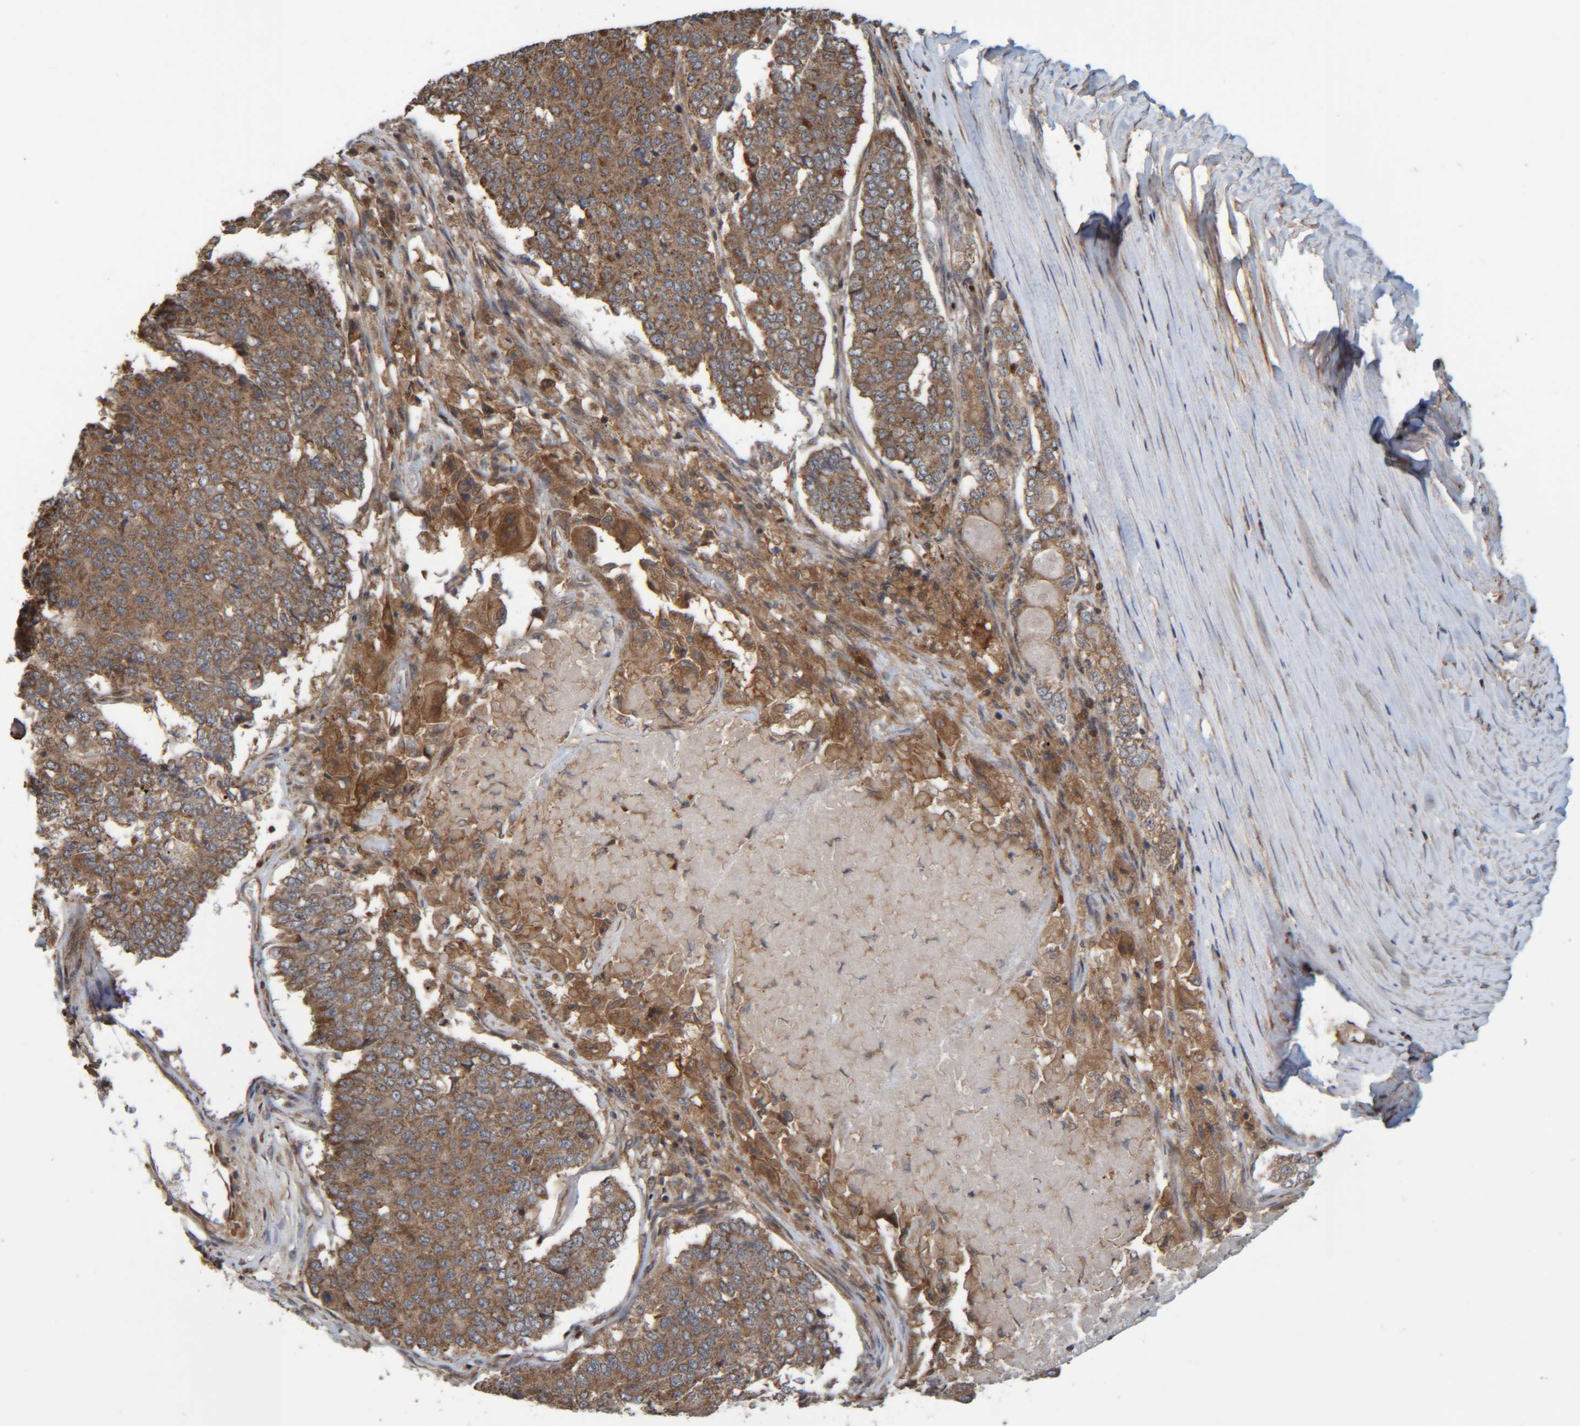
{"staining": {"intensity": "moderate", "quantity": ">75%", "location": "cytoplasmic/membranous"}, "tissue": "pancreatic cancer", "cell_type": "Tumor cells", "image_type": "cancer", "snomed": [{"axis": "morphology", "description": "Adenocarcinoma, NOS"}, {"axis": "topography", "description": "Pancreas"}], "caption": "The immunohistochemical stain labels moderate cytoplasmic/membranous staining in tumor cells of pancreatic cancer tissue.", "gene": "CCDC57", "patient": {"sex": "male", "age": 50}}